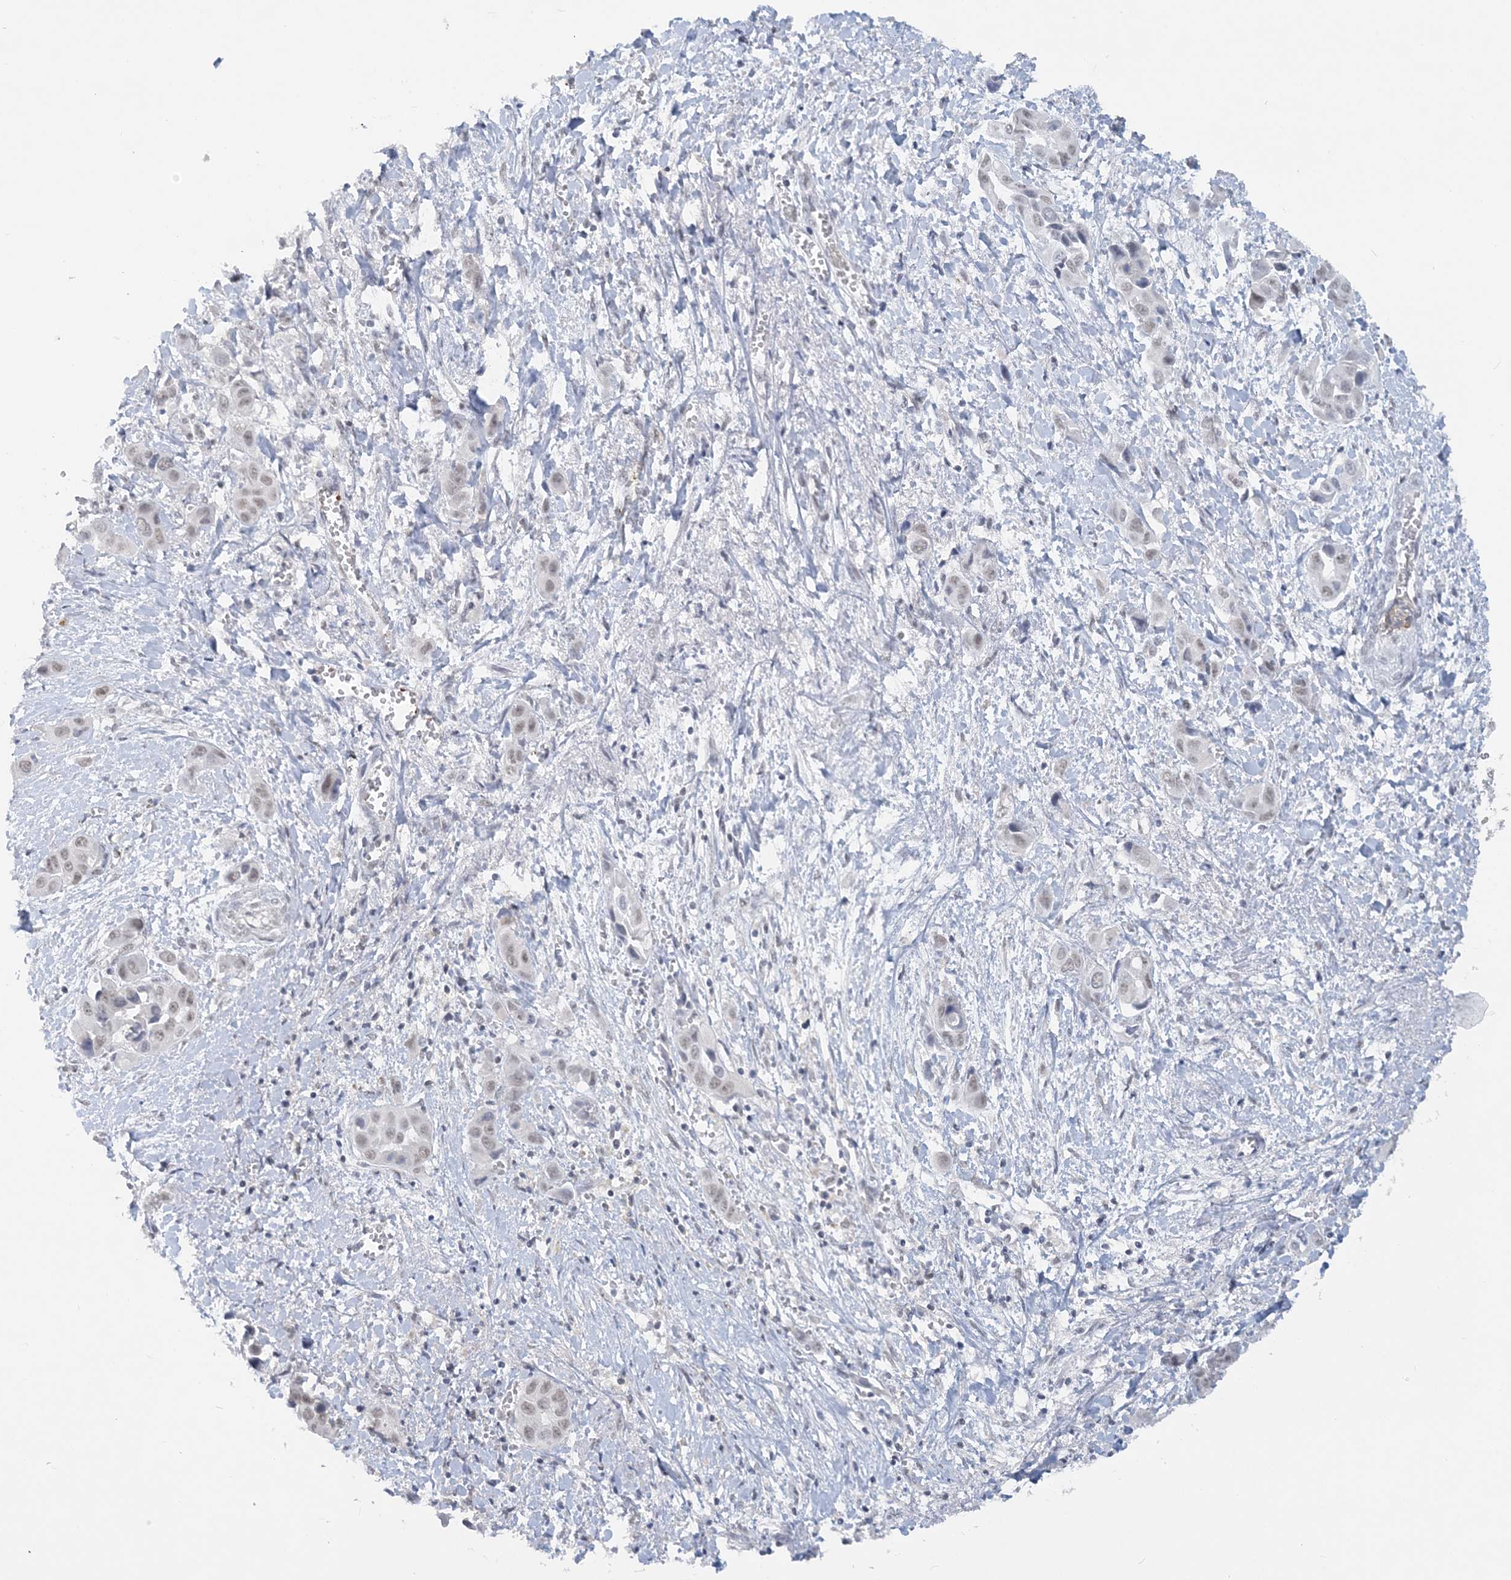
{"staining": {"intensity": "weak", "quantity": ">75%", "location": "nuclear"}, "tissue": "liver cancer", "cell_type": "Tumor cells", "image_type": "cancer", "snomed": [{"axis": "morphology", "description": "Cholangiocarcinoma"}, {"axis": "topography", "description": "Liver"}], "caption": "The image exhibits staining of liver cholangiocarcinoma, revealing weak nuclear protein staining (brown color) within tumor cells. The protein is stained brown, and the nuclei are stained in blue (DAB (3,3'-diaminobenzidine) IHC with brightfield microscopy, high magnification).", "gene": "KMT2D", "patient": {"sex": "female", "age": 52}}